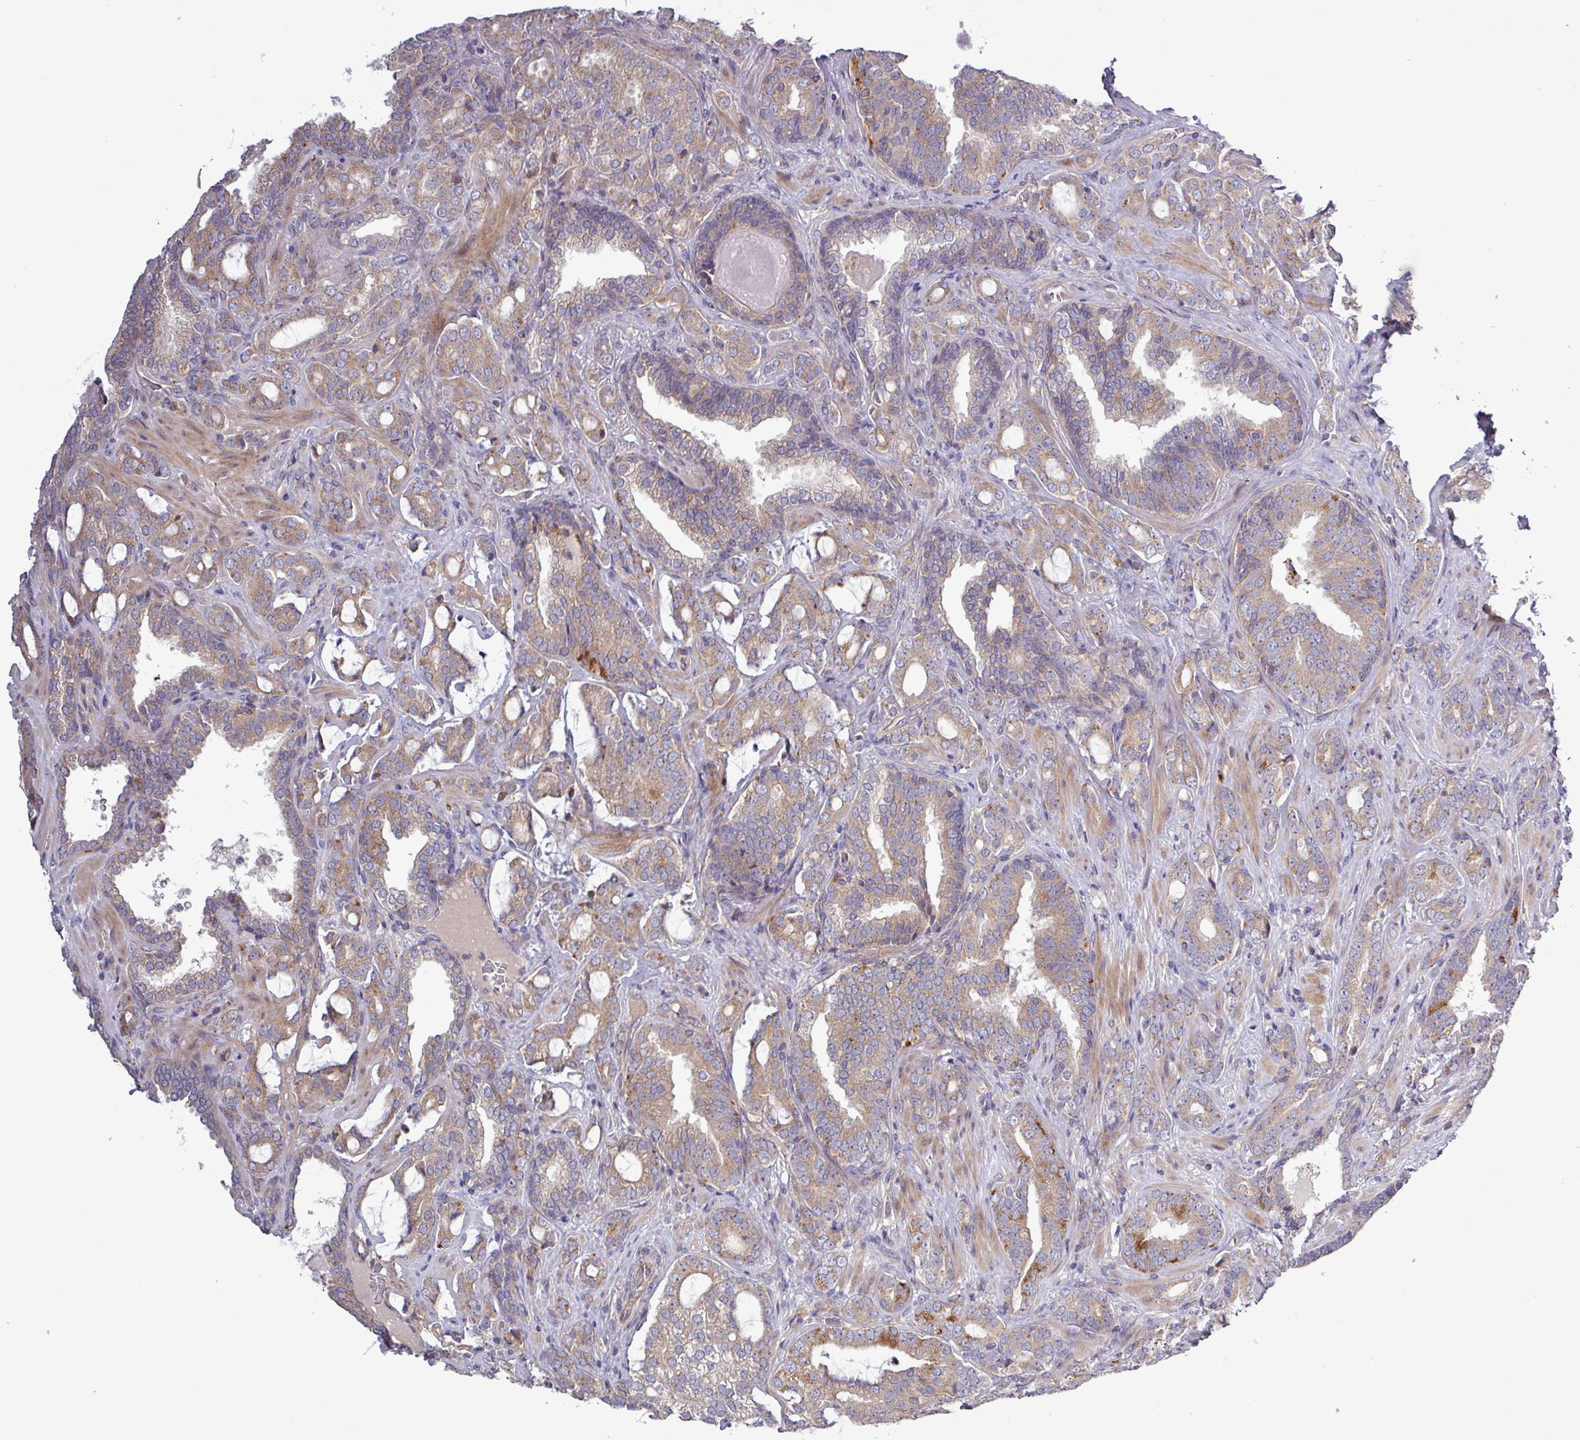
{"staining": {"intensity": "weak", "quantity": ">75%", "location": "cytoplasmic/membranous"}, "tissue": "prostate cancer", "cell_type": "Tumor cells", "image_type": "cancer", "snomed": [{"axis": "morphology", "description": "Adenocarcinoma, High grade"}, {"axis": "topography", "description": "Prostate"}], "caption": "Tumor cells demonstrate low levels of weak cytoplasmic/membranous expression in approximately >75% of cells in human prostate adenocarcinoma (high-grade). The staining was performed using DAB (3,3'-diaminobenzidine), with brown indicating positive protein expression. Nuclei are stained blue with hematoxylin.", "gene": "PLIN2", "patient": {"sex": "male", "age": 63}}